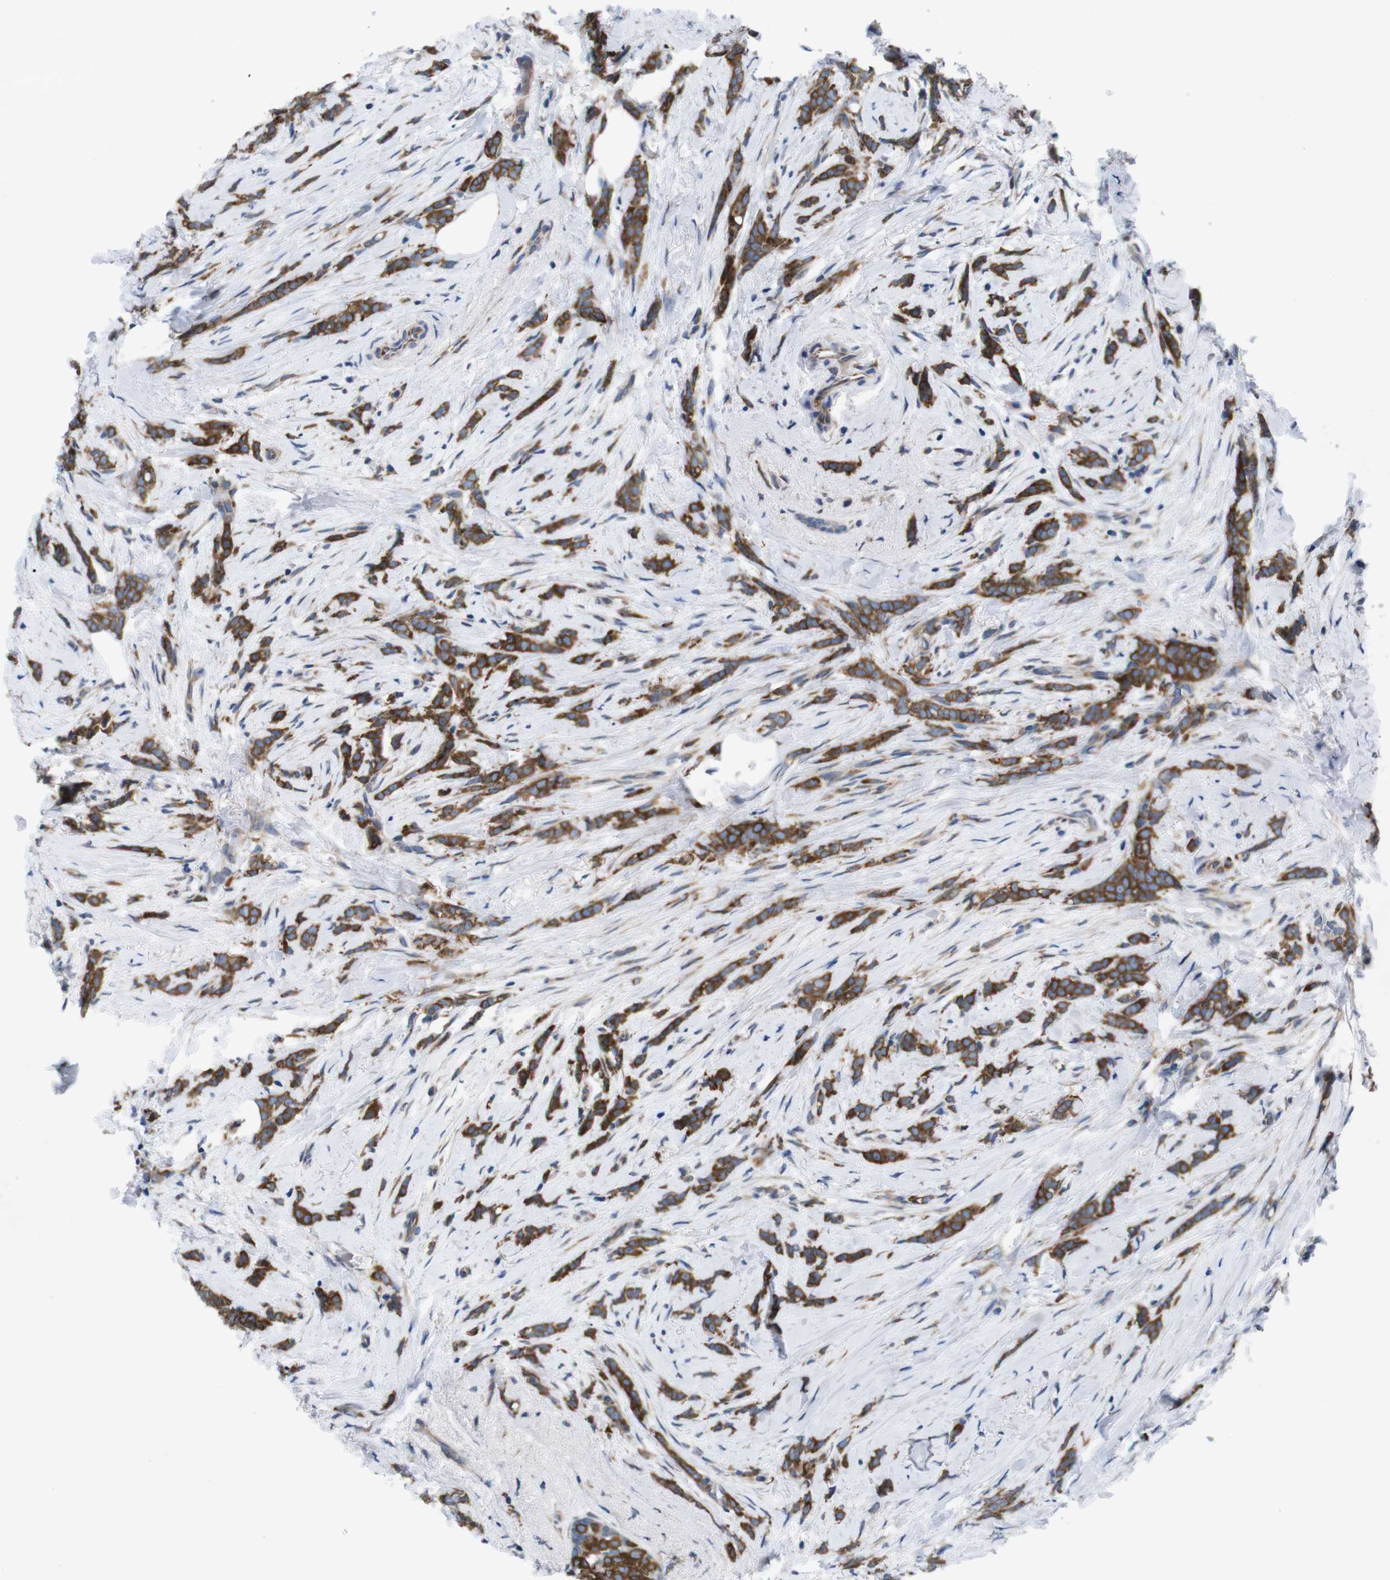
{"staining": {"intensity": "strong", "quantity": ">75%", "location": "cytoplasmic/membranous"}, "tissue": "breast cancer", "cell_type": "Tumor cells", "image_type": "cancer", "snomed": [{"axis": "morphology", "description": "Lobular carcinoma, in situ"}, {"axis": "morphology", "description": "Lobular carcinoma"}, {"axis": "topography", "description": "Breast"}], "caption": "Protein analysis of breast cancer tissue displays strong cytoplasmic/membranous expression in about >75% of tumor cells.", "gene": "HACD3", "patient": {"sex": "female", "age": 41}}